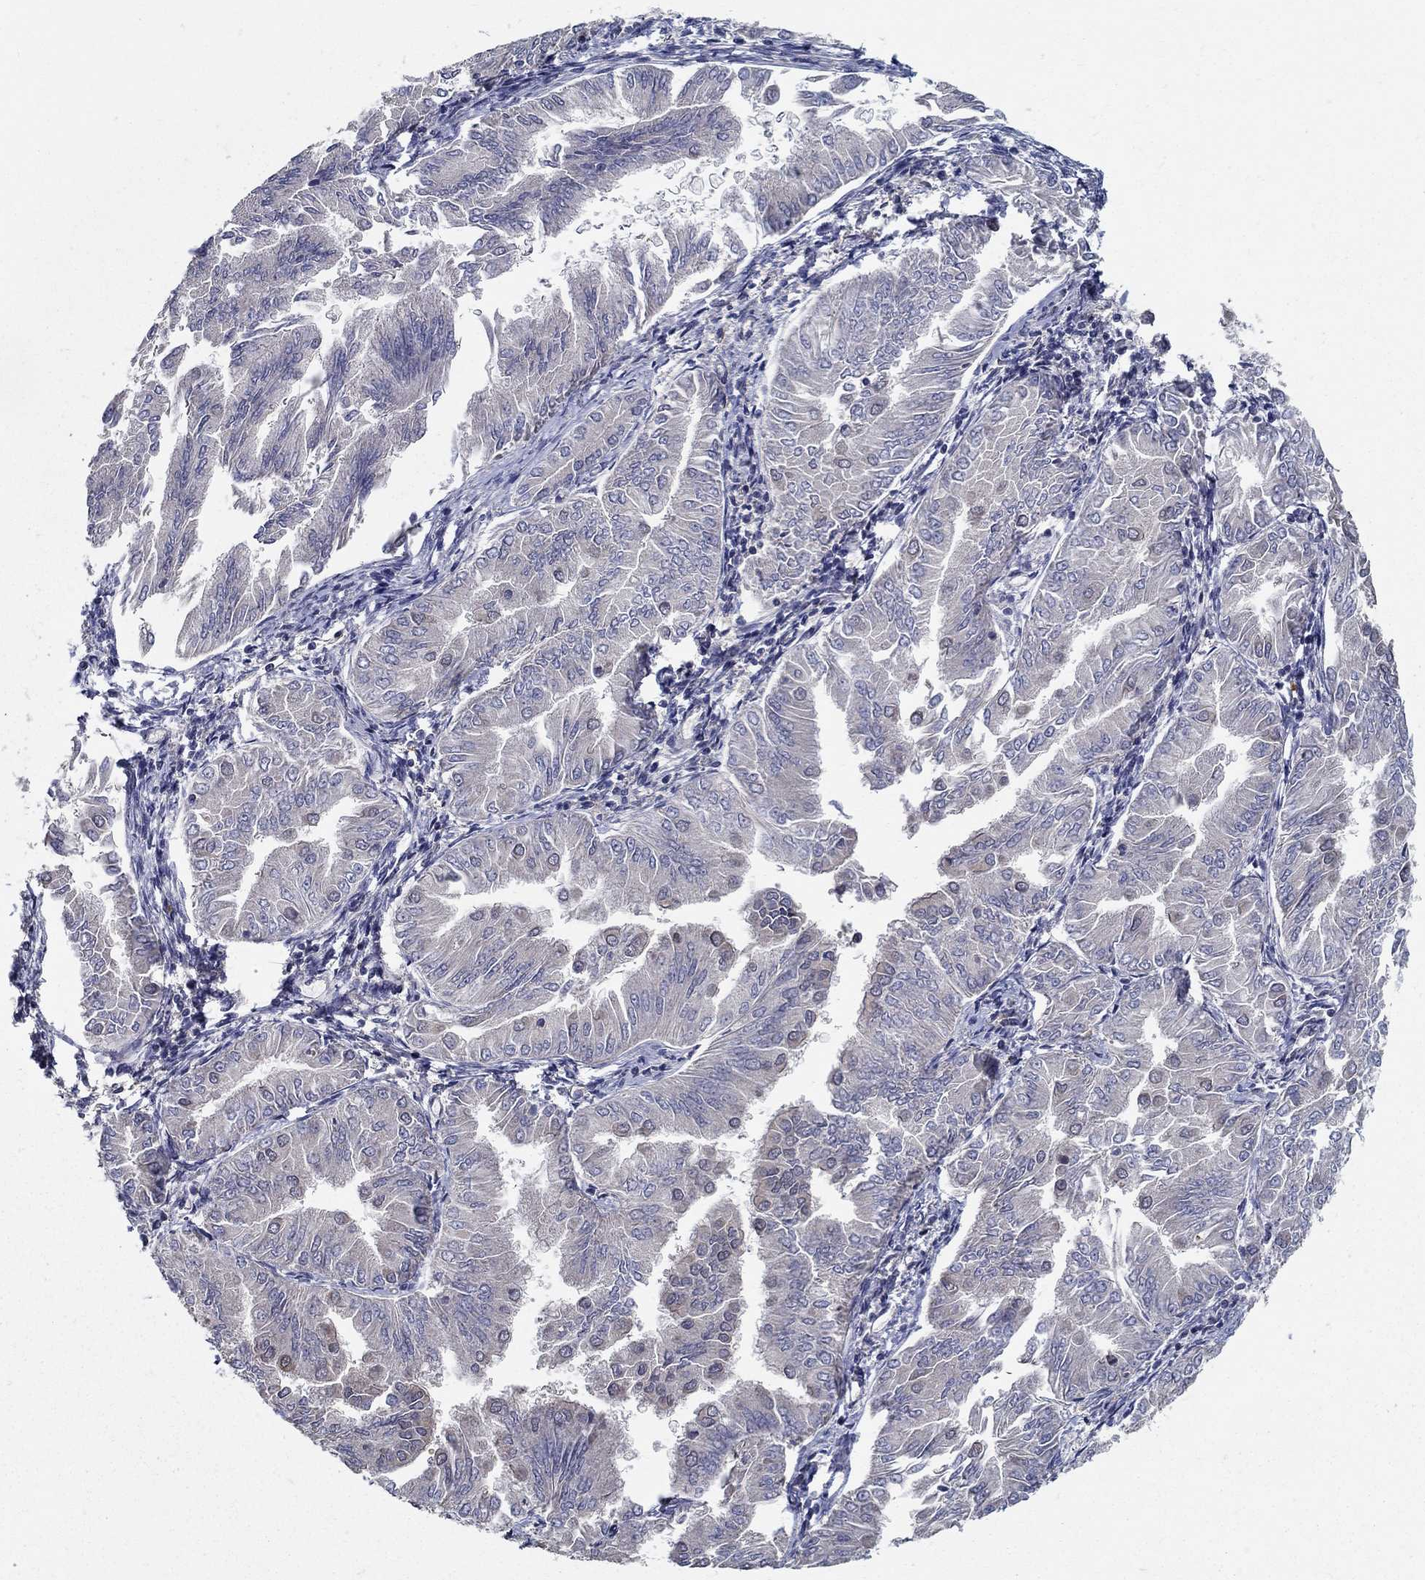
{"staining": {"intensity": "negative", "quantity": "none", "location": "none"}, "tissue": "endometrial cancer", "cell_type": "Tumor cells", "image_type": "cancer", "snomed": [{"axis": "morphology", "description": "Adenocarcinoma, NOS"}, {"axis": "topography", "description": "Endometrium"}], "caption": "Protein analysis of adenocarcinoma (endometrial) shows no significant staining in tumor cells.", "gene": "ZNF594", "patient": {"sex": "female", "age": 53}}